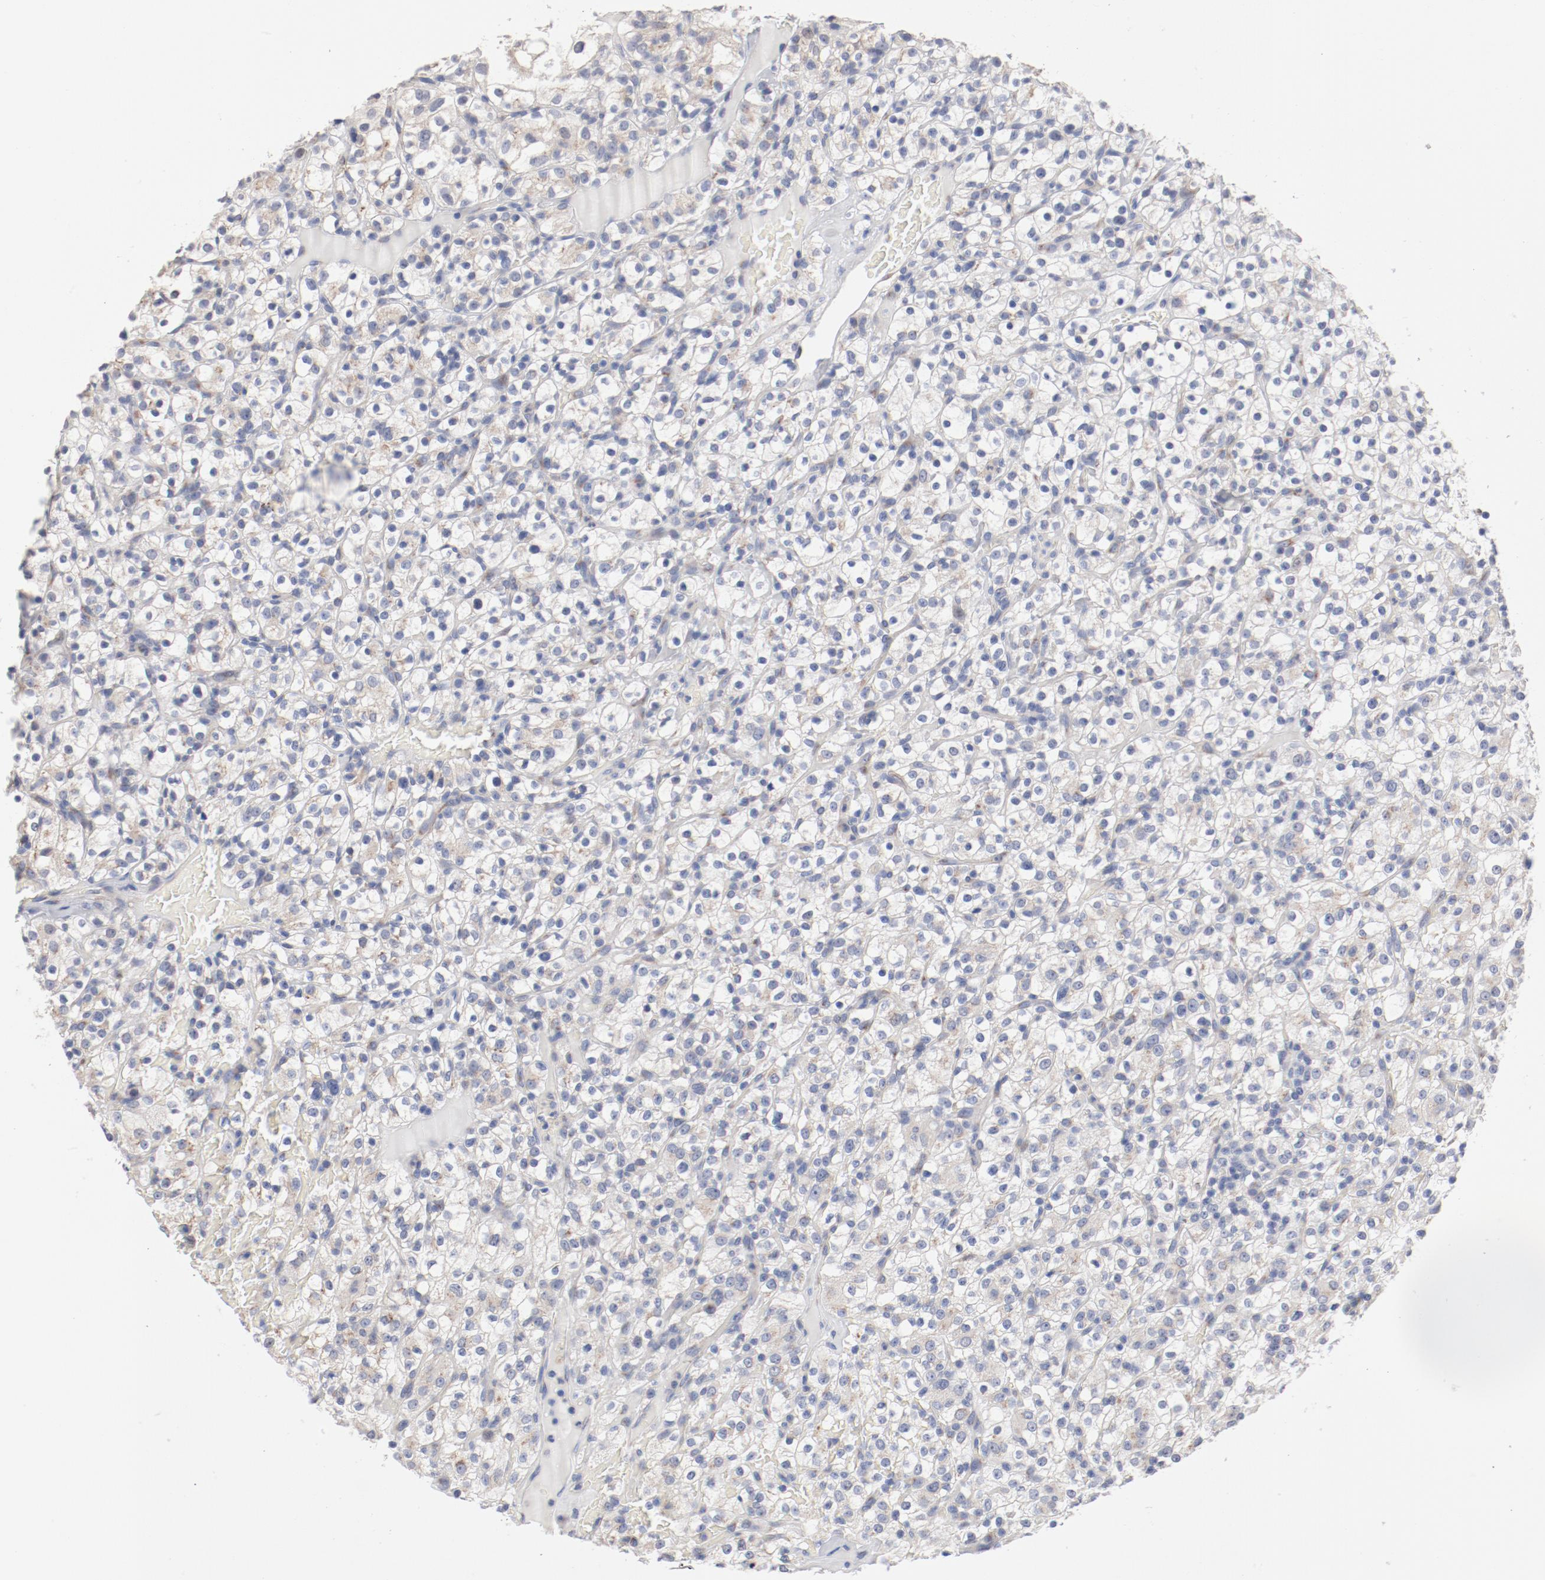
{"staining": {"intensity": "negative", "quantity": "none", "location": "none"}, "tissue": "renal cancer", "cell_type": "Tumor cells", "image_type": "cancer", "snomed": [{"axis": "morphology", "description": "Normal tissue, NOS"}, {"axis": "morphology", "description": "Adenocarcinoma, NOS"}, {"axis": "topography", "description": "Kidney"}], "caption": "This is an immunohistochemistry (IHC) image of renal cancer. There is no staining in tumor cells.", "gene": "AK7", "patient": {"sex": "female", "age": 72}}